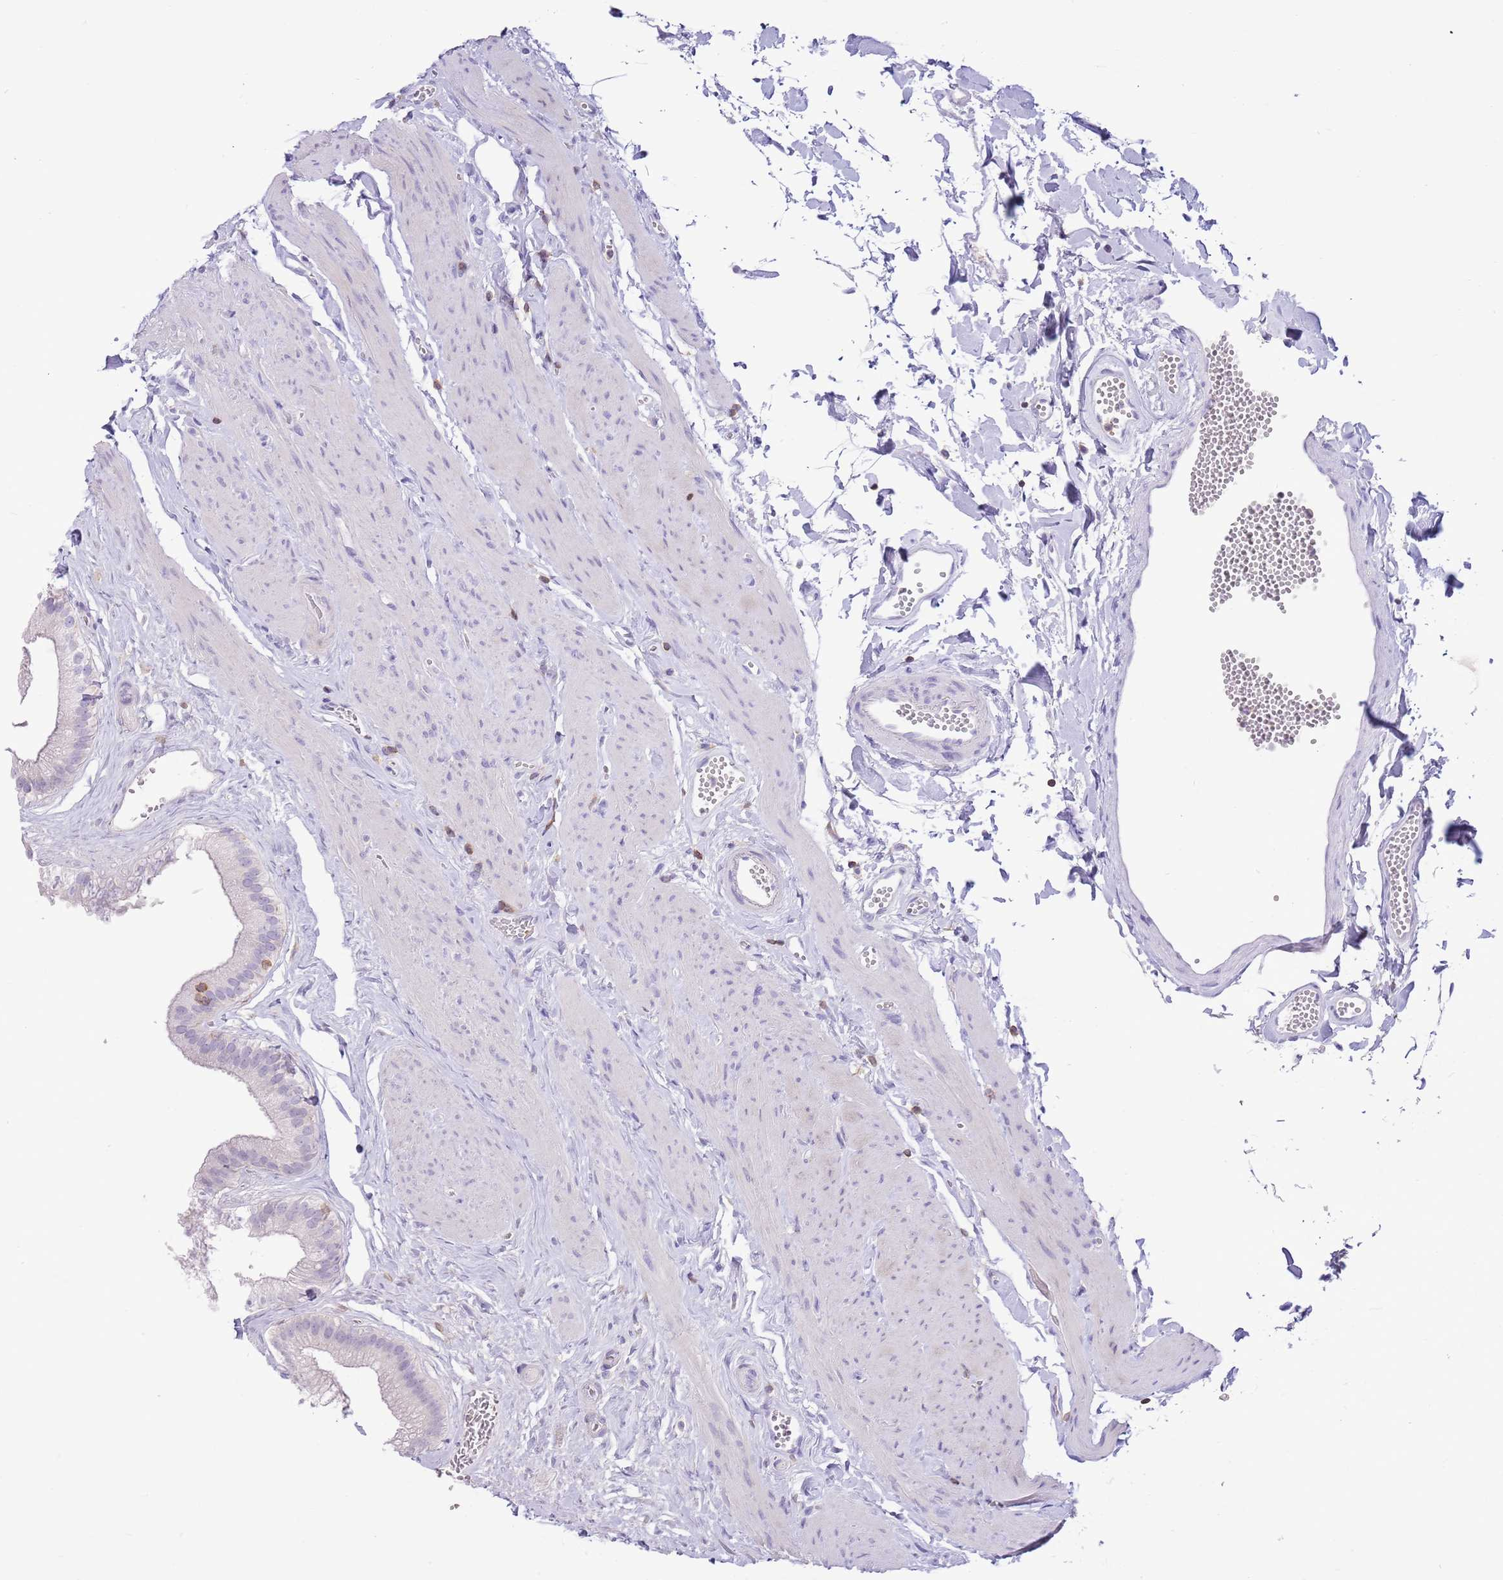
{"staining": {"intensity": "negative", "quantity": "none", "location": "none"}, "tissue": "gallbladder", "cell_type": "Glandular cells", "image_type": "normal", "snomed": [{"axis": "morphology", "description": "Normal tissue, NOS"}, {"axis": "topography", "description": "Gallbladder"}], "caption": "Protein analysis of unremarkable gallbladder exhibits no significant staining in glandular cells.", "gene": "OR4Q3", "patient": {"sex": "female", "age": 54}}